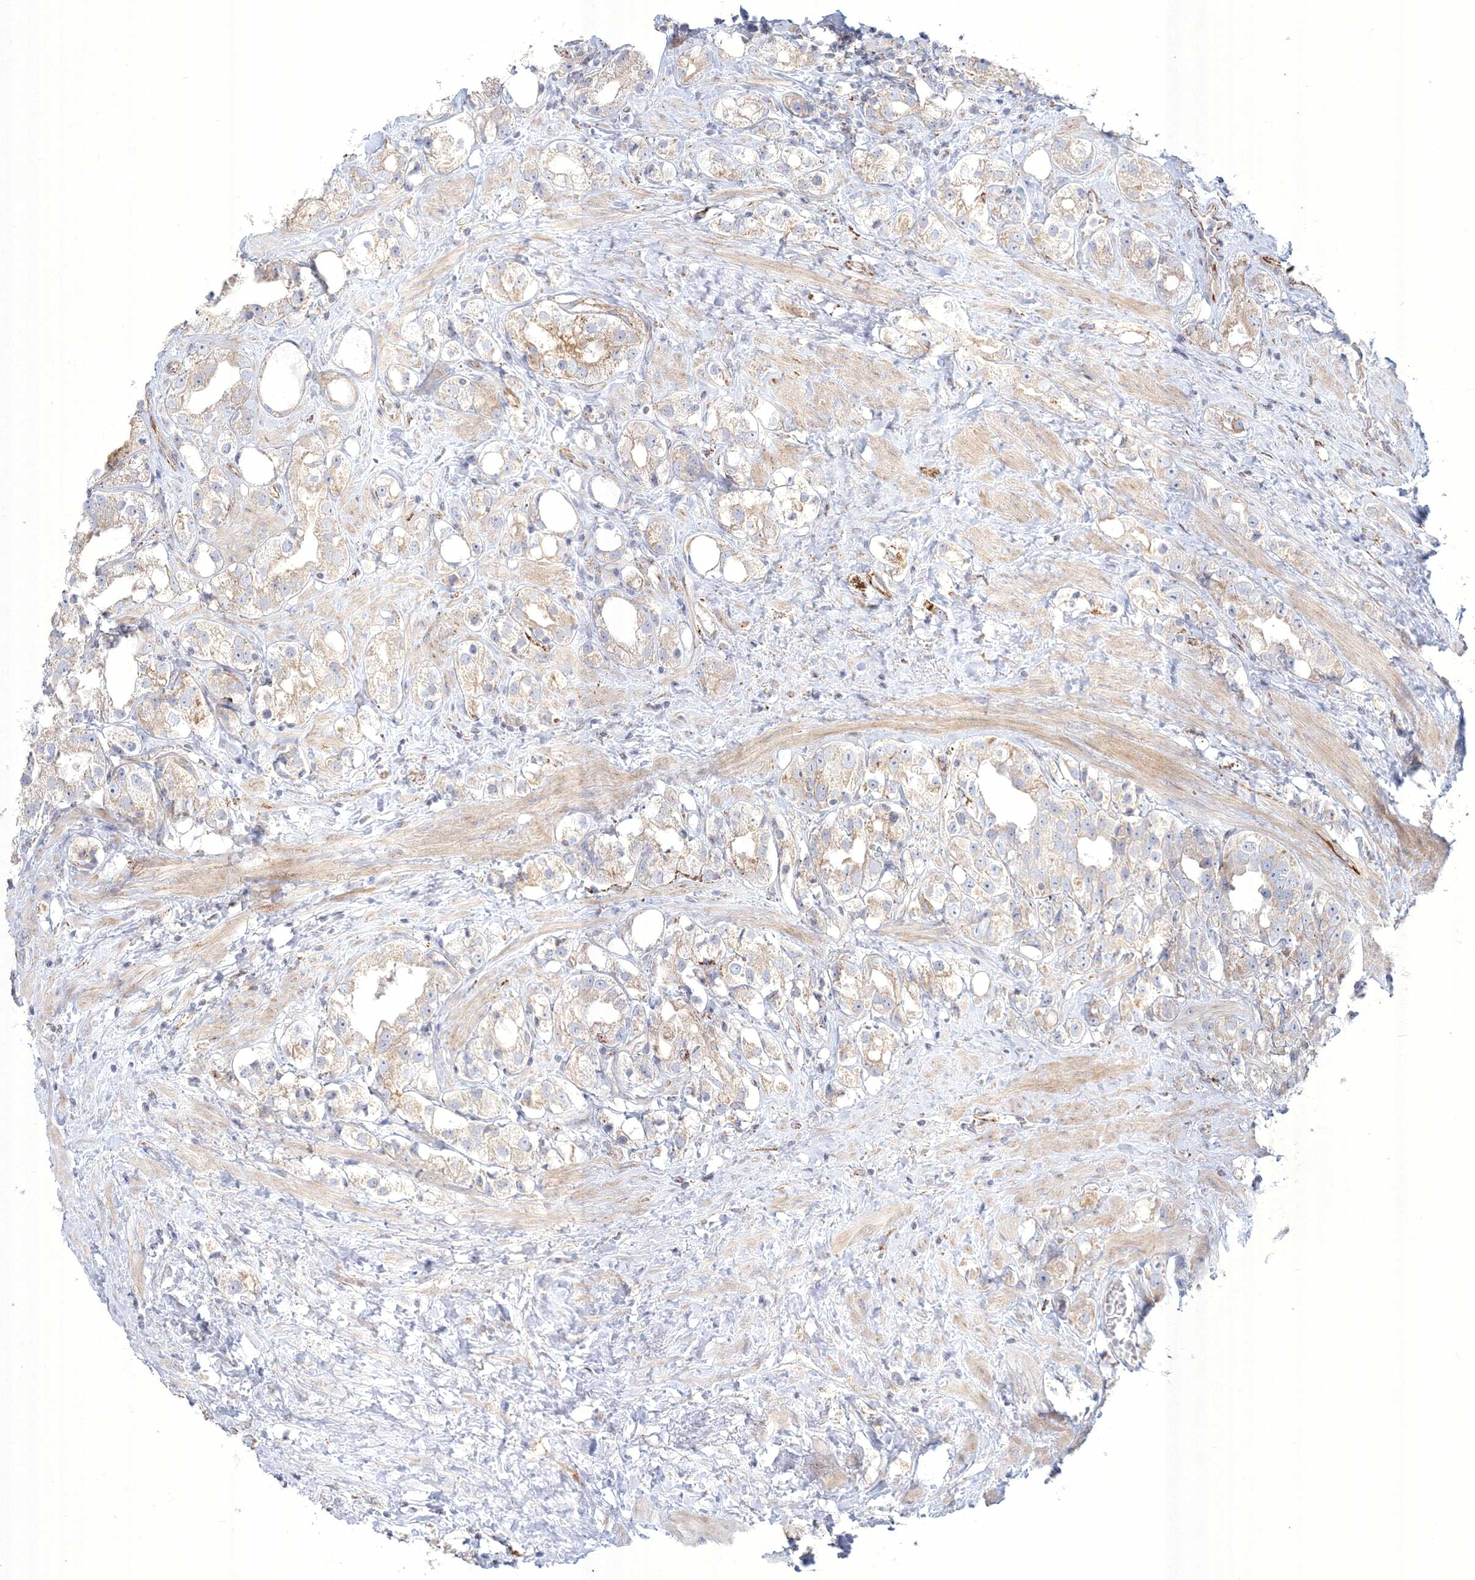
{"staining": {"intensity": "weak", "quantity": ">75%", "location": "cytoplasmic/membranous"}, "tissue": "prostate cancer", "cell_type": "Tumor cells", "image_type": "cancer", "snomed": [{"axis": "morphology", "description": "Adenocarcinoma, NOS"}, {"axis": "topography", "description": "Prostate"}], "caption": "Adenocarcinoma (prostate) was stained to show a protein in brown. There is low levels of weak cytoplasmic/membranous staining in about >75% of tumor cells.", "gene": "WDR49", "patient": {"sex": "male", "age": 79}}